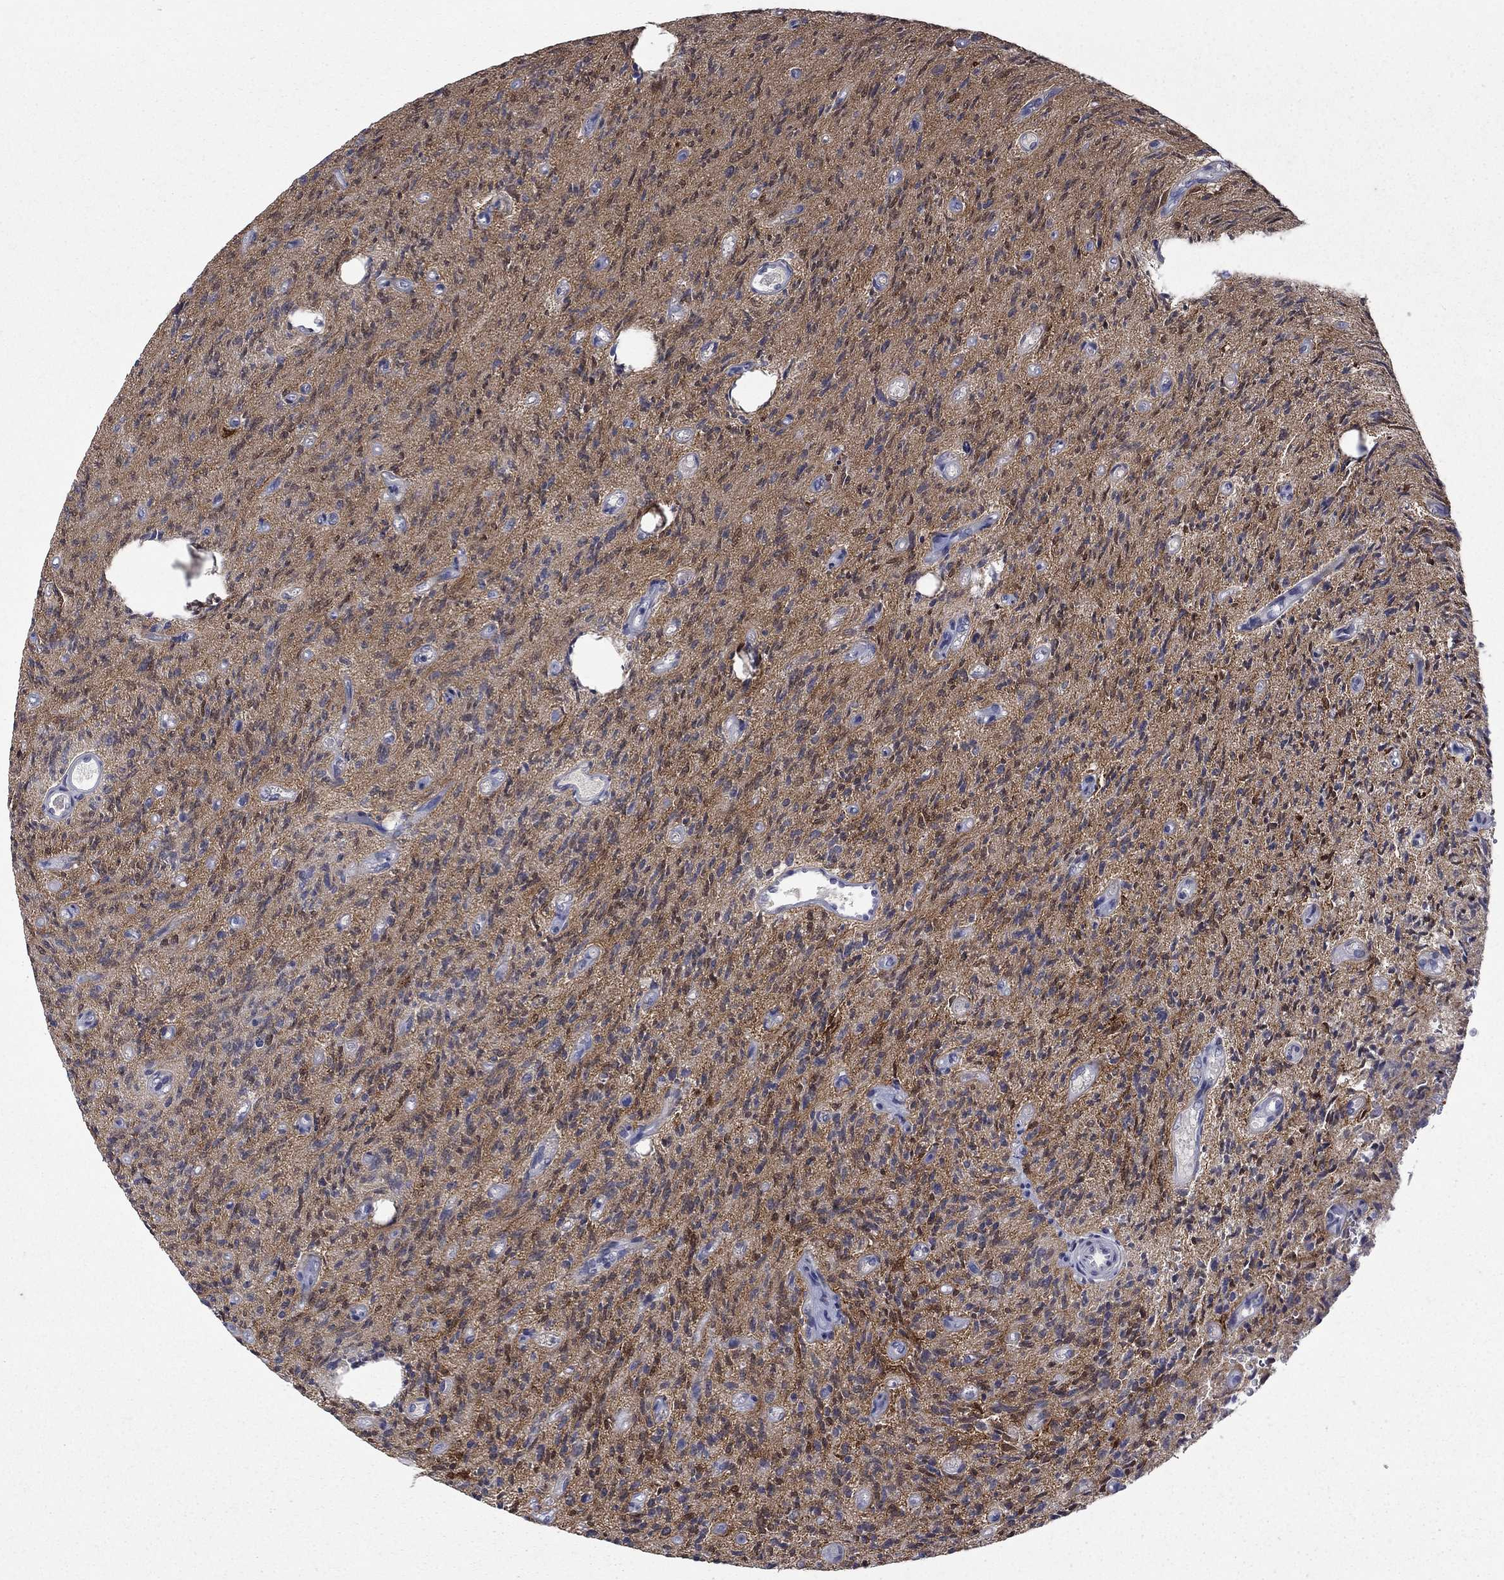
{"staining": {"intensity": "moderate", "quantity": "25%-75%", "location": "nuclear"}, "tissue": "glioma", "cell_type": "Tumor cells", "image_type": "cancer", "snomed": [{"axis": "morphology", "description": "Glioma, malignant, High grade"}, {"axis": "topography", "description": "Brain"}], "caption": "Moderate nuclear protein staining is seen in about 25%-75% of tumor cells in malignant high-grade glioma.", "gene": "CBR1", "patient": {"sex": "male", "age": 64}}